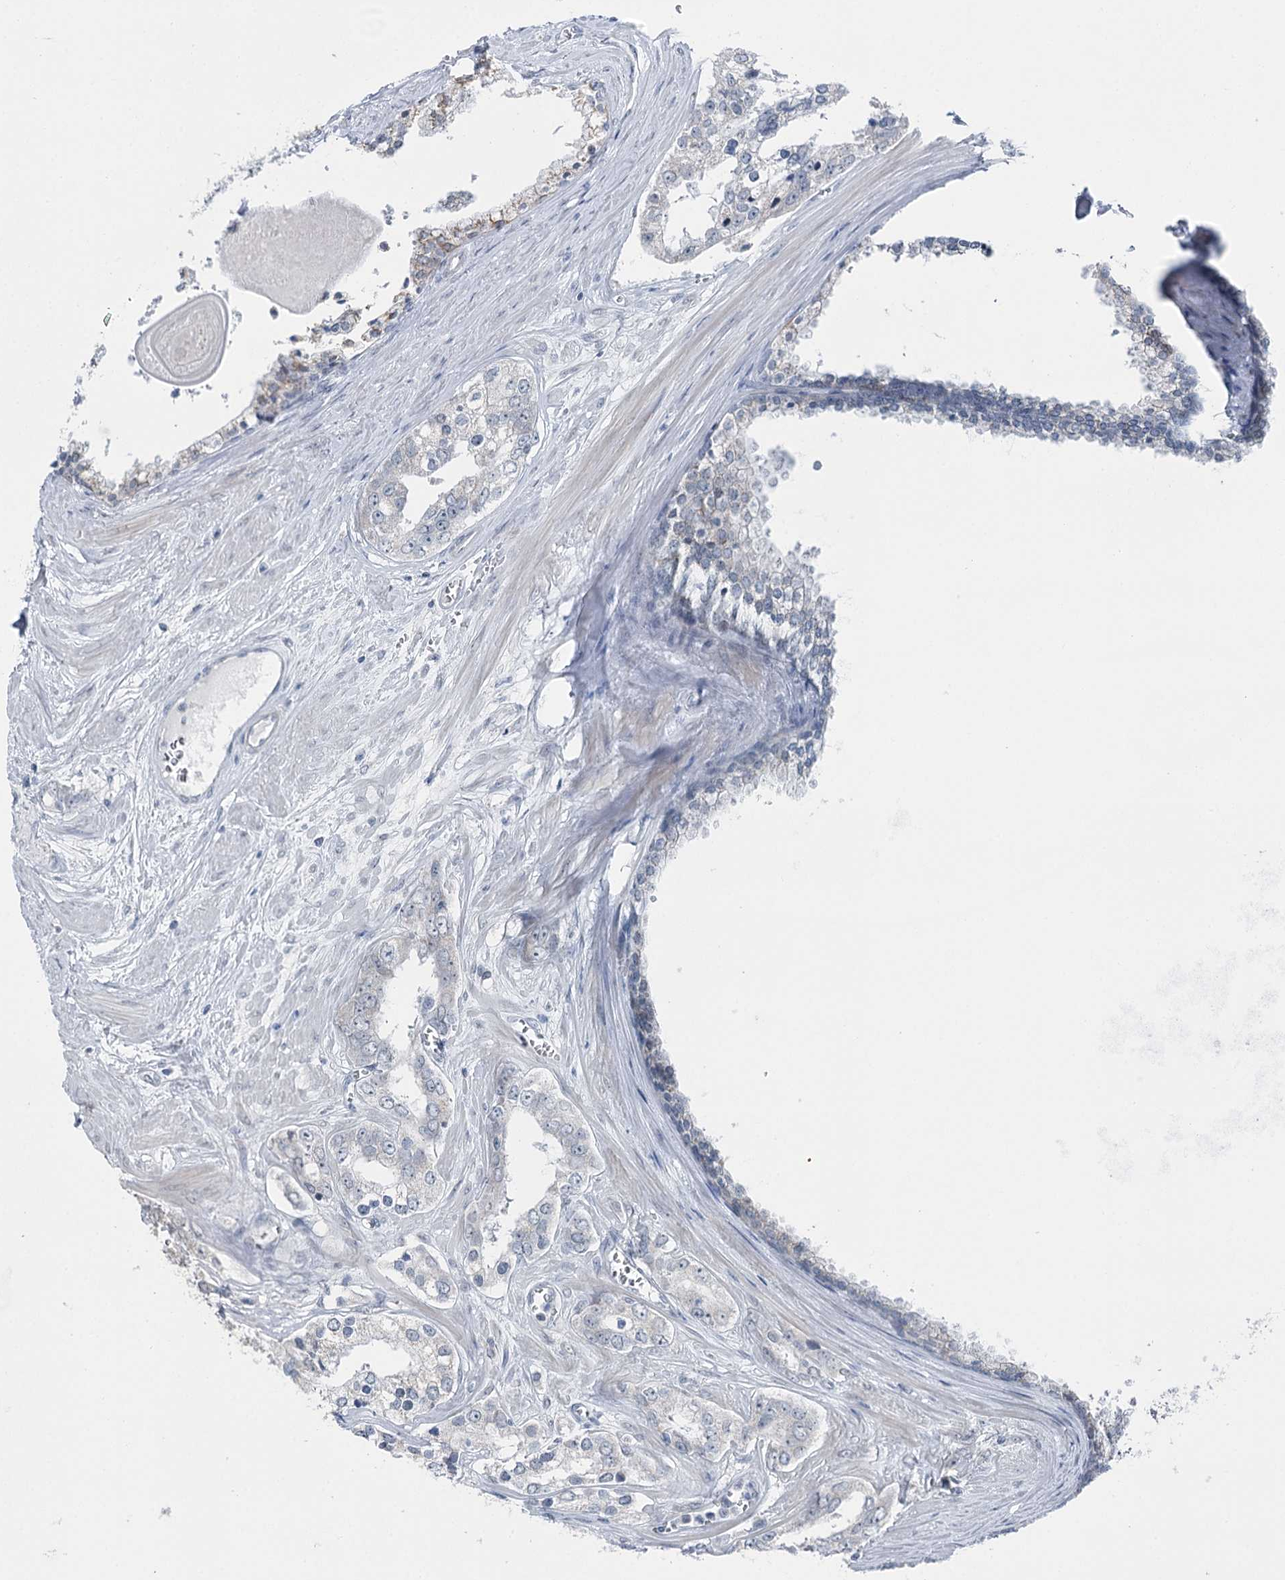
{"staining": {"intensity": "negative", "quantity": "none", "location": "none"}, "tissue": "prostate cancer", "cell_type": "Tumor cells", "image_type": "cancer", "snomed": [{"axis": "morphology", "description": "Adenocarcinoma, High grade"}, {"axis": "topography", "description": "Prostate"}], "caption": "High power microscopy image of an immunohistochemistry histopathology image of adenocarcinoma (high-grade) (prostate), revealing no significant staining in tumor cells. (DAB (3,3'-diaminobenzidine) IHC visualized using brightfield microscopy, high magnification).", "gene": "STEEP1", "patient": {"sex": "male", "age": 66}}